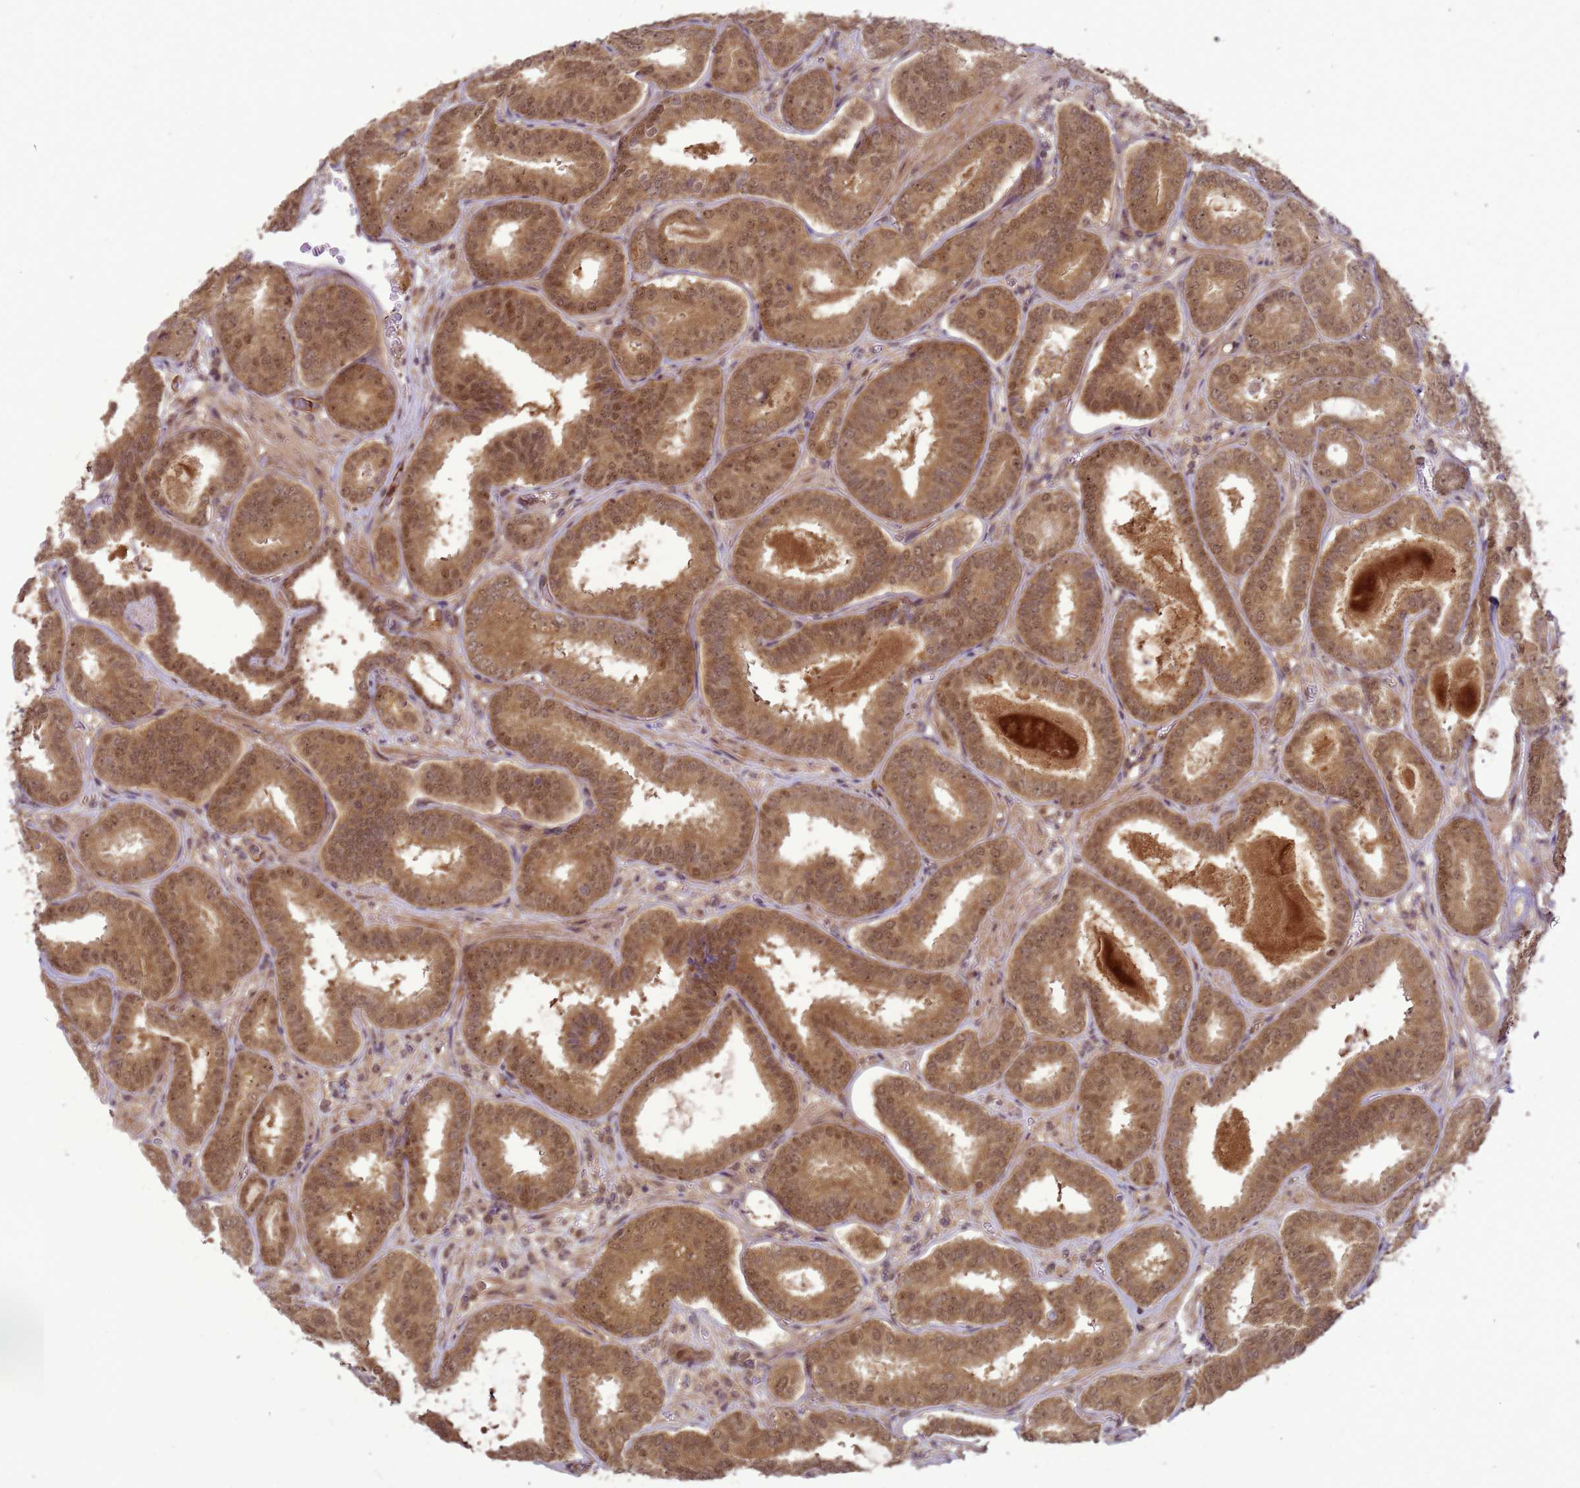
{"staining": {"intensity": "moderate", "quantity": ">75%", "location": "cytoplasmic/membranous,nuclear"}, "tissue": "prostate cancer", "cell_type": "Tumor cells", "image_type": "cancer", "snomed": [{"axis": "morphology", "description": "Adenocarcinoma, High grade"}, {"axis": "topography", "description": "Prostate"}], "caption": "Brown immunohistochemical staining in human prostate cancer exhibits moderate cytoplasmic/membranous and nuclear expression in about >75% of tumor cells.", "gene": "CRBN", "patient": {"sex": "male", "age": 72}}